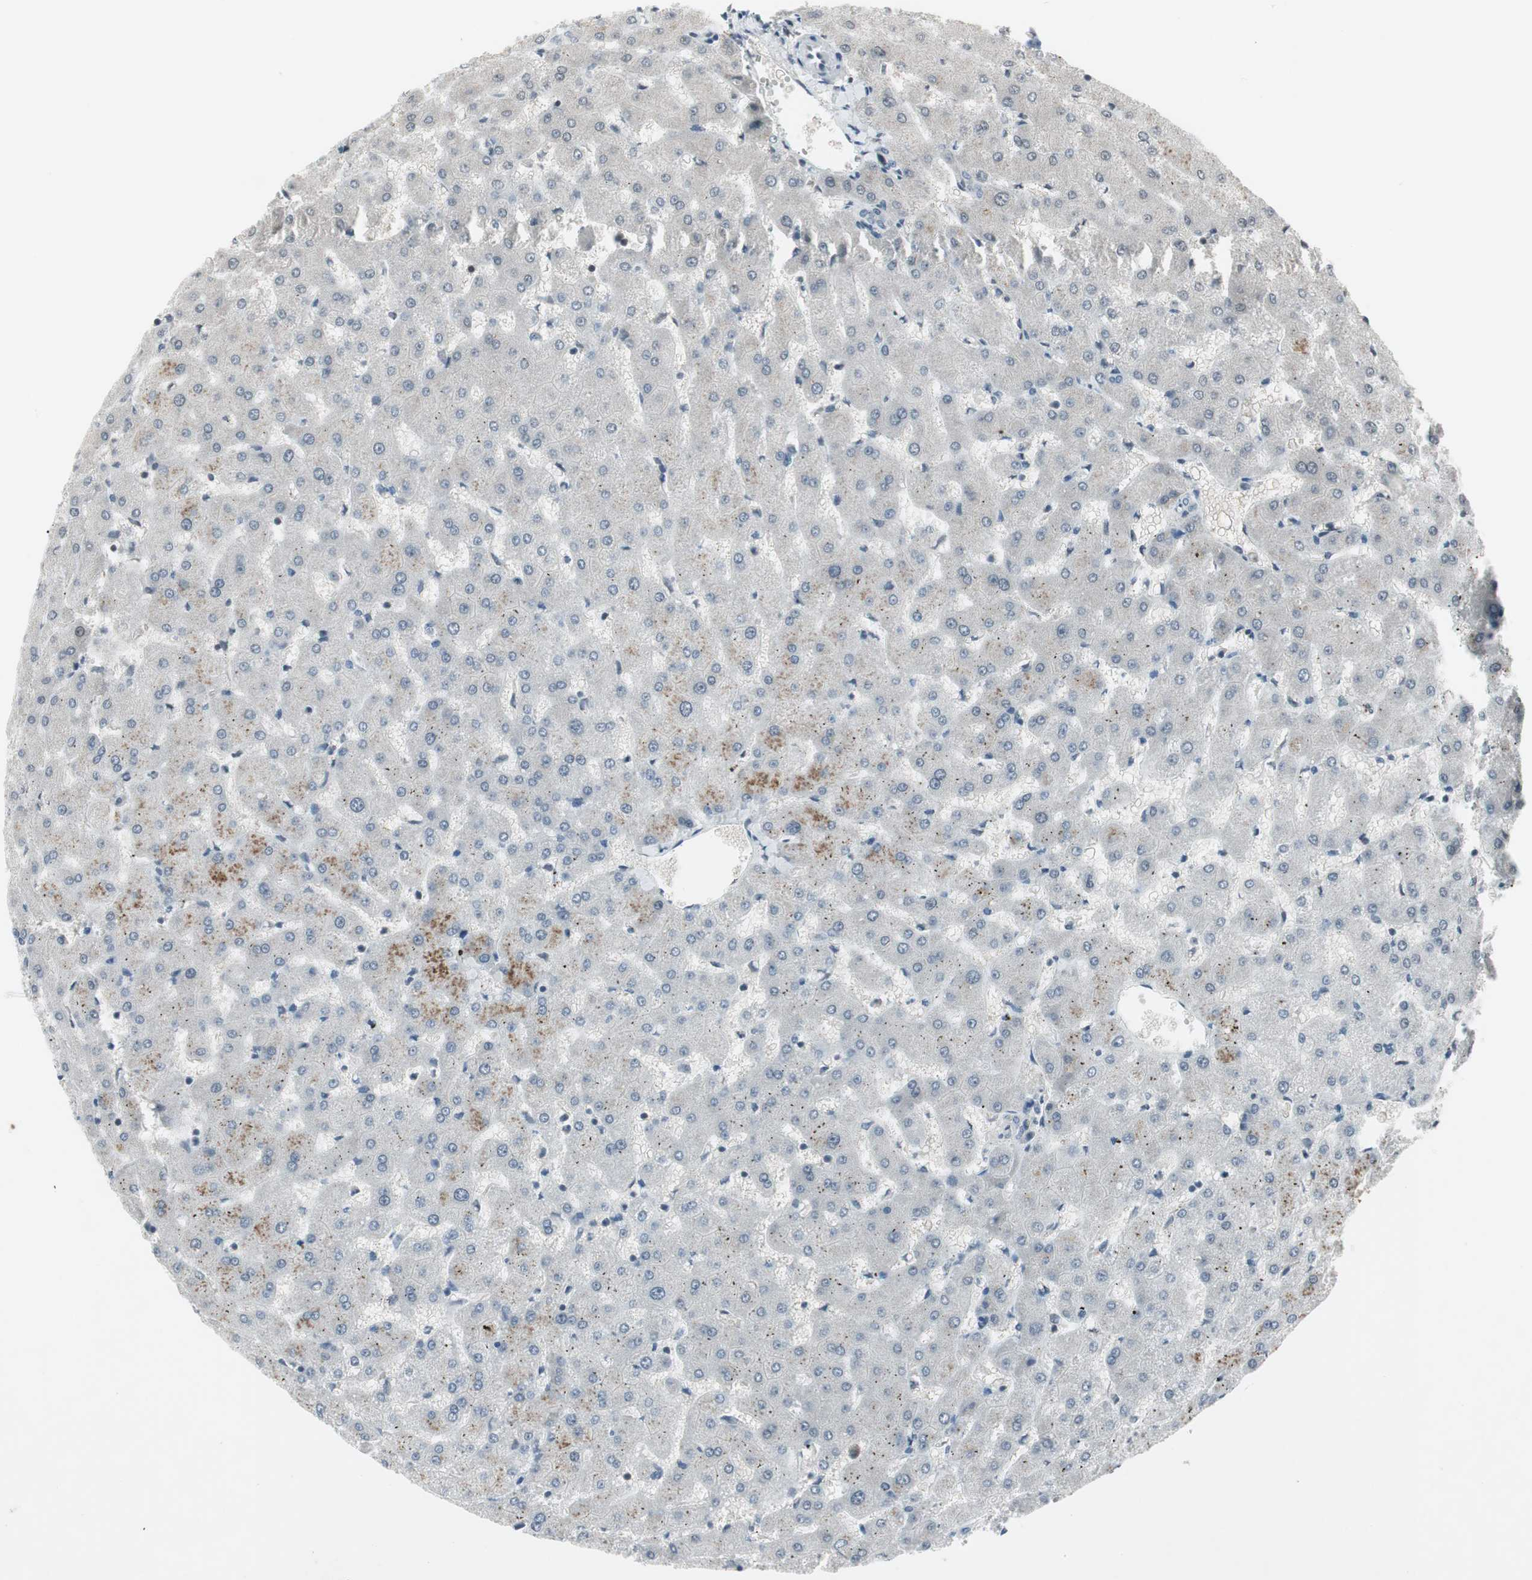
{"staining": {"intensity": "negative", "quantity": "none", "location": "none"}, "tissue": "liver", "cell_type": "Cholangiocytes", "image_type": "normal", "snomed": [{"axis": "morphology", "description": "Normal tissue, NOS"}, {"axis": "topography", "description": "Liver"}], "caption": "Cholangiocytes are negative for brown protein staining in benign liver. (DAB (3,3'-diaminobenzidine) immunohistochemistry, high magnification).", "gene": "ARG2", "patient": {"sex": "female", "age": 63}}